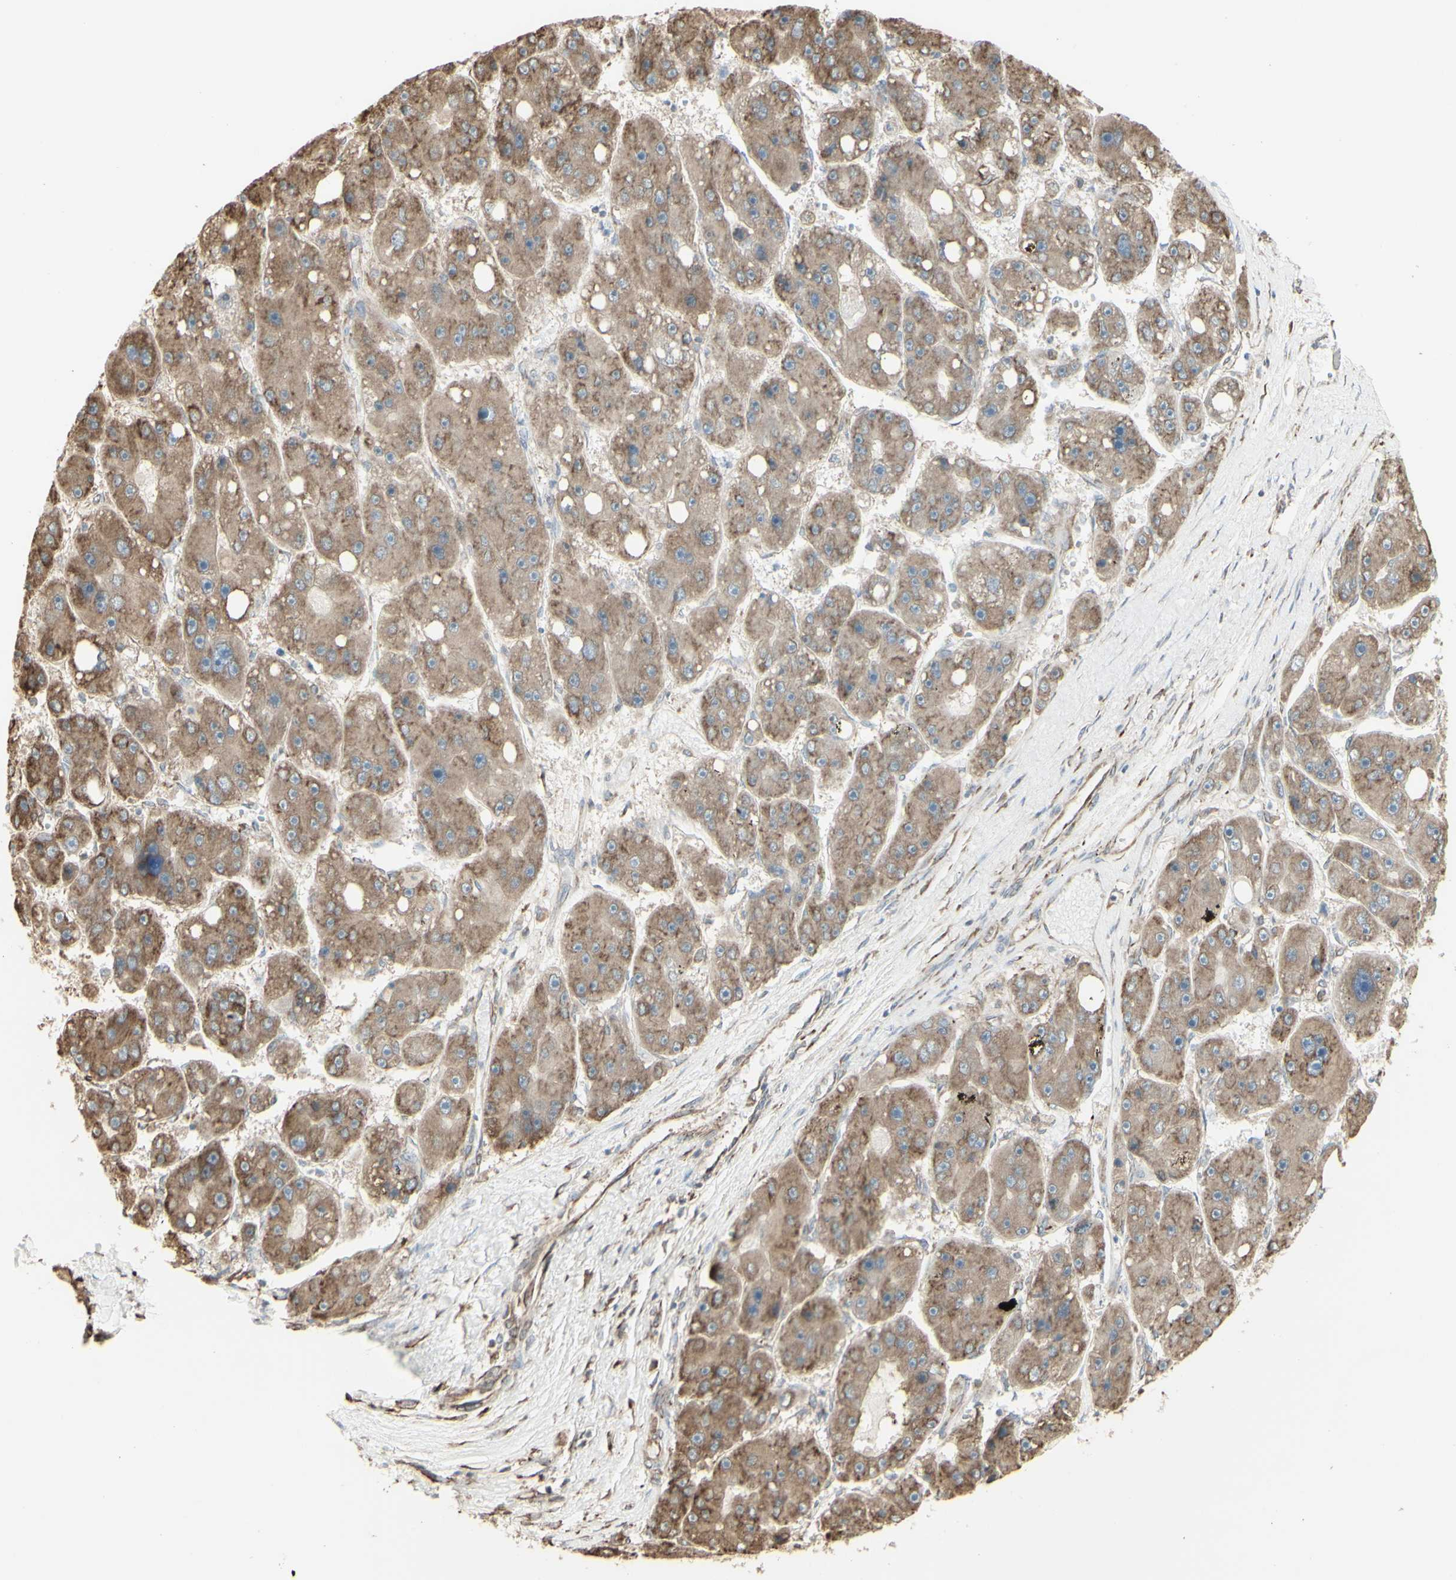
{"staining": {"intensity": "weak", "quantity": ">75%", "location": "cytoplasmic/membranous"}, "tissue": "liver cancer", "cell_type": "Tumor cells", "image_type": "cancer", "snomed": [{"axis": "morphology", "description": "Carcinoma, Hepatocellular, NOS"}, {"axis": "topography", "description": "Liver"}], "caption": "Human liver hepatocellular carcinoma stained with a protein marker reveals weak staining in tumor cells.", "gene": "EEF1B2", "patient": {"sex": "female", "age": 61}}